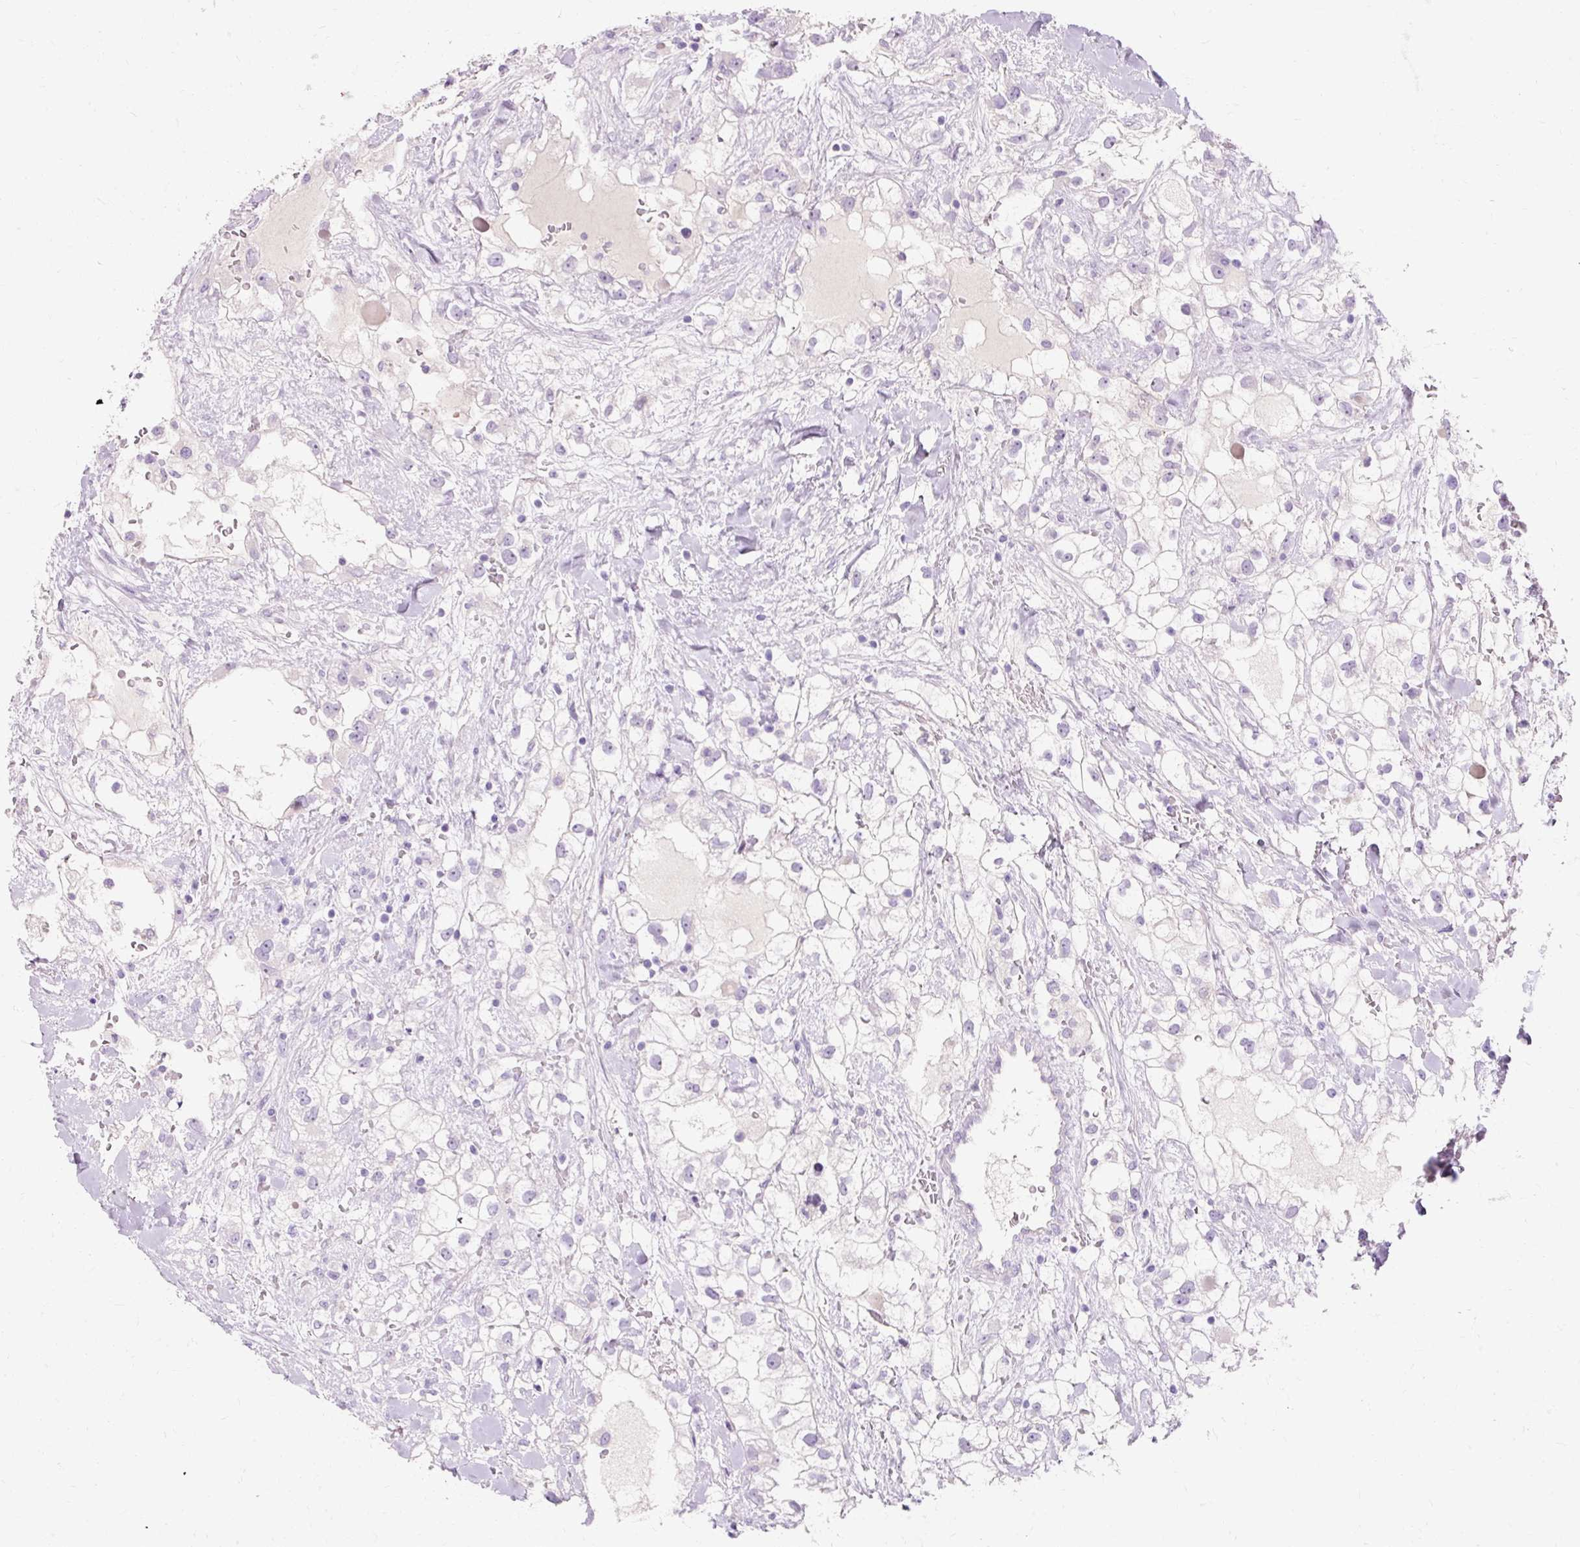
{"staining": {"intensity": "negative", "quantity": "none", "location": "none"}, "tissue": "renal cancer", "cell_type": "Tumor cells", "image_type": "cancer", "snomed": [{"axis": "morphology", "description": "Adenocarcinoma, NOS"}, {"axis": "topography", "description": "Kidney"}], "caption": "DAB immunohistochemical staining of renal cancer (adenocarcinoma) reveals no significant expression in tumor cells. (Stains: DAB (3,3'-diaminobenzidine) IHC with hematoxylin counter stain, Microscopy: brightfield microscopy at high magnification).", "gene": "TMEM213", "patient": {"sex": "male", "age": 59}}